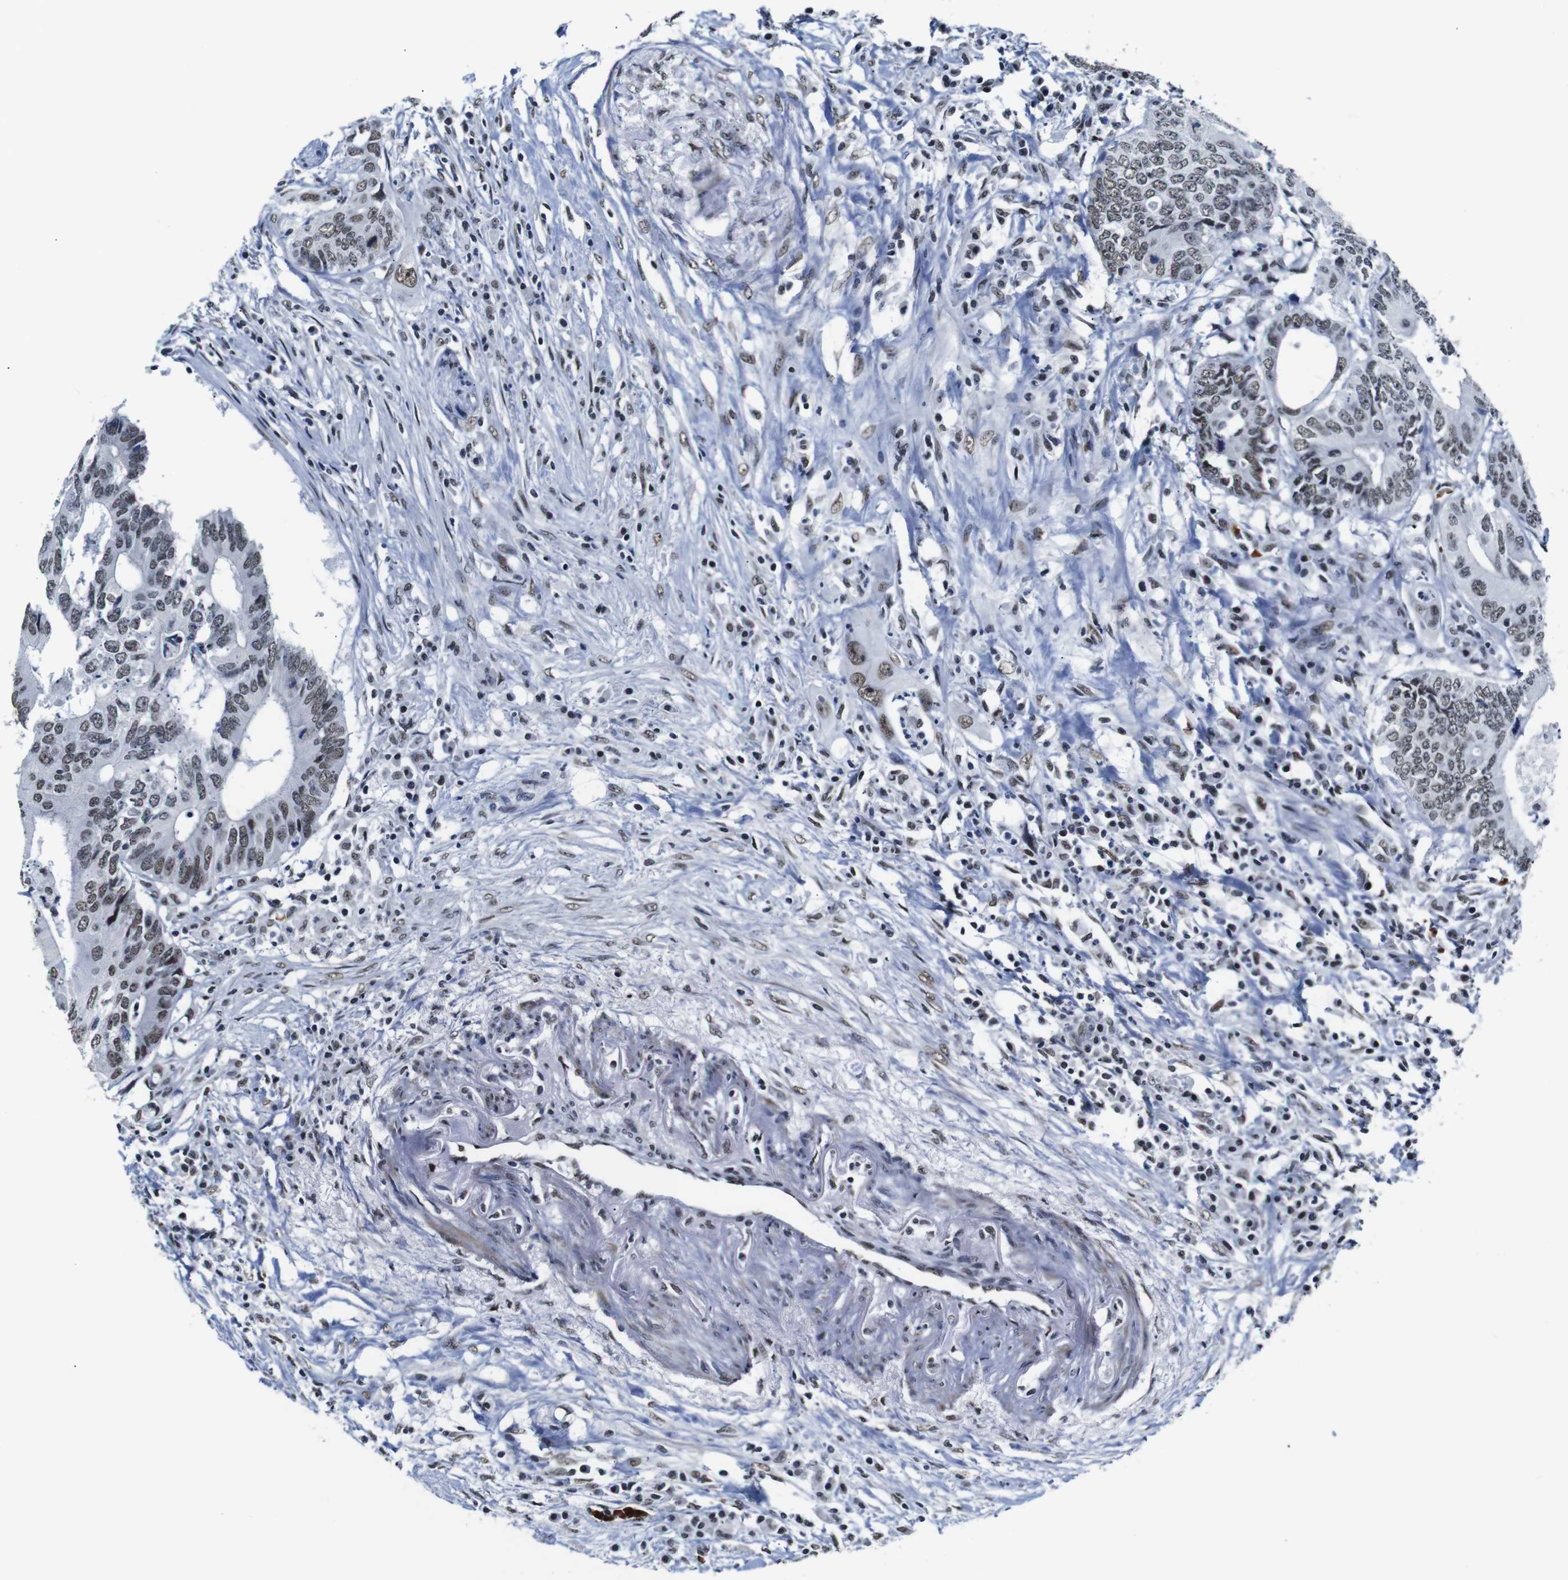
{"staining": {"intensity": "weak", "quantity": ">75%", "location": "nuclear"}, "tissue": "colorectal cancer", "cell_type": "Tumor cells", "image_type": "cancer", "snomed": [{"axis": "morphology", "description": "Adenocarcinoma, NOS"}, {"axis": "topography", "description": "Colon"}], "caption": "Tumor cells display low levels of weak nuclear positivity in about >75% of cells in colorectal cancer. Nuclei are stained in blue.", "gene": "ILDR2", "patient": {"sex": "male", "age": 71}}